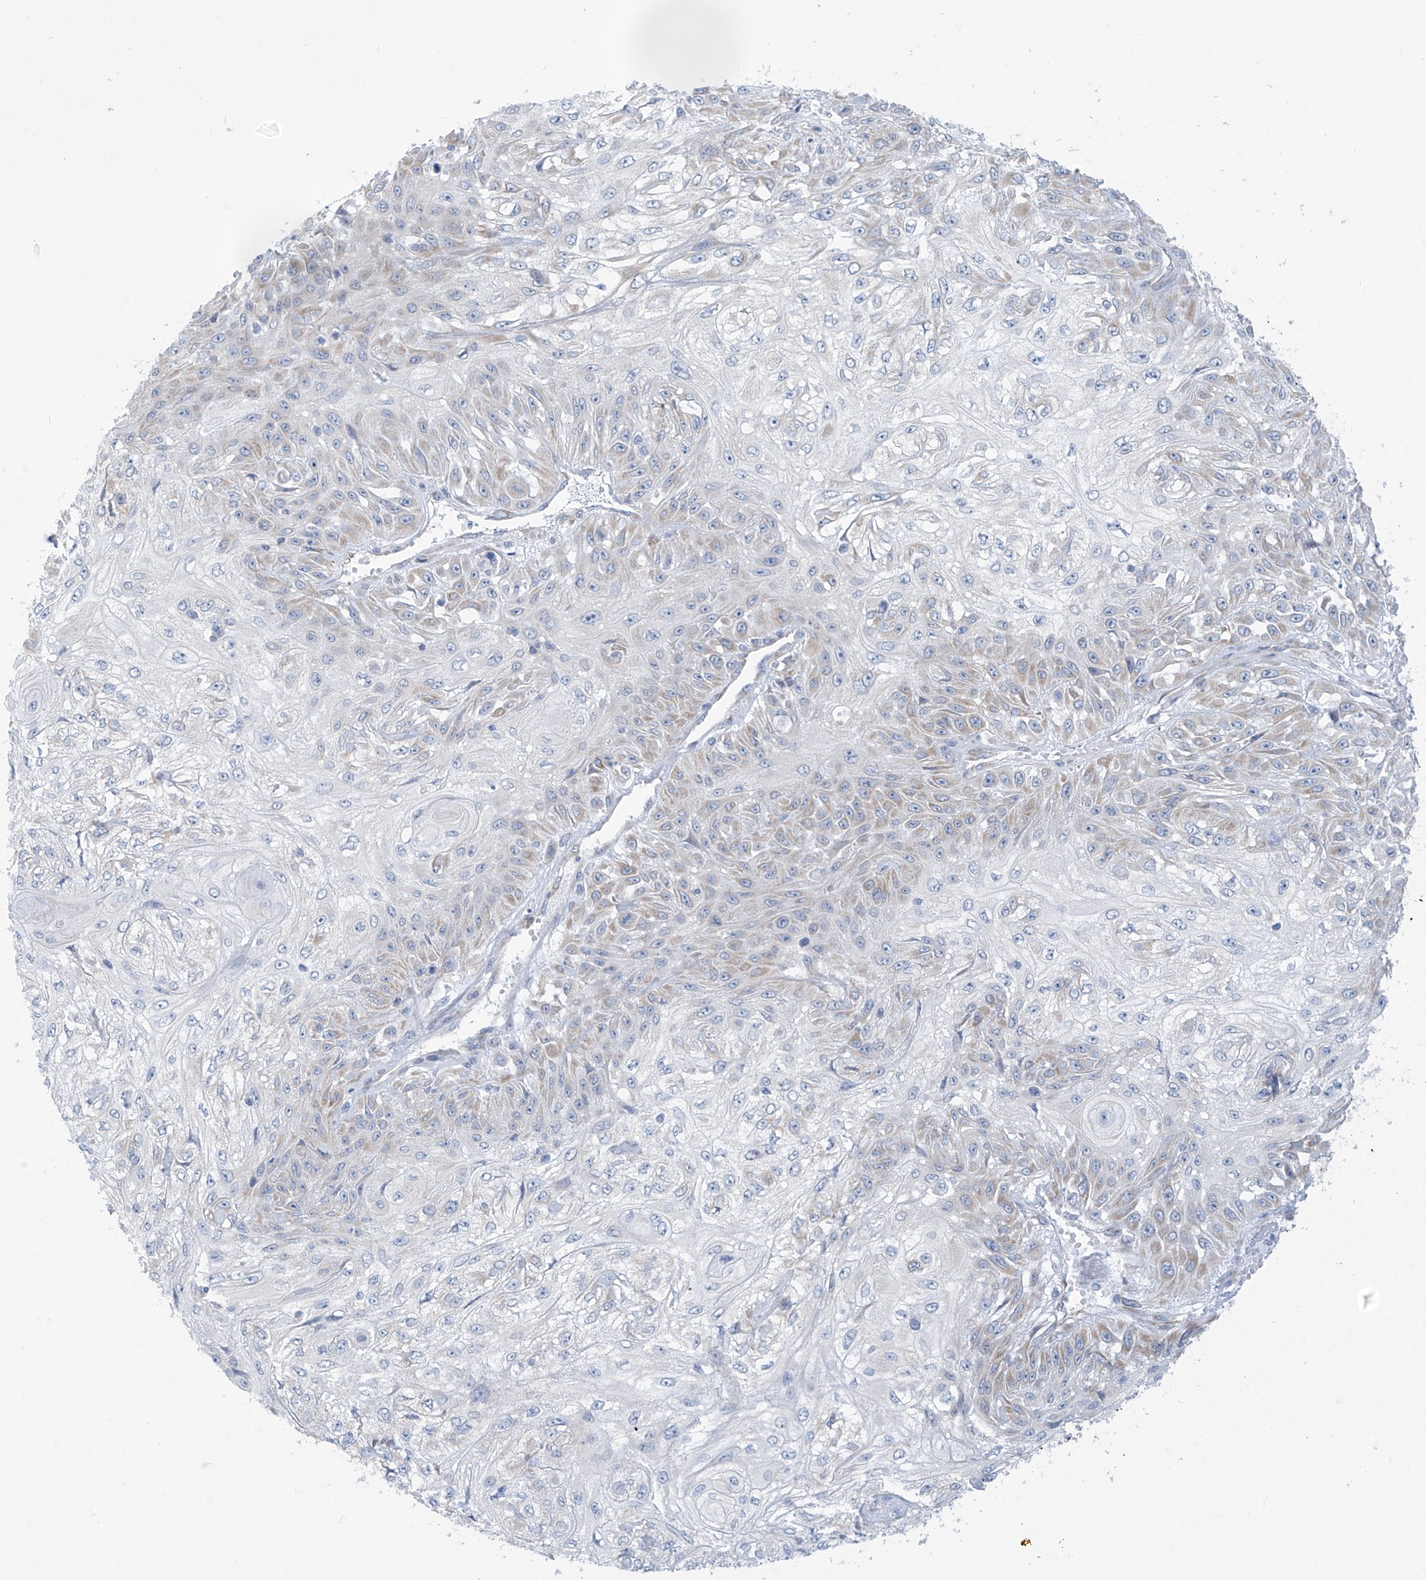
{"staining": {"intensity": "weak", "quantity": "<25%", "location": "cytoplasmic/membranous"}, "tissue": "skin cancer", "cell_type": "Tumor cells", "image_type": "cancer", "snomed": [{"axis": "morphology", "description": "Squamous cell carcinoma, NOS"}, {"axis": "morphology", "description": "Squamous cell carcinoma, metastatic, NOS"}, {"axis": "topography", "description": "Skin"}, {"axis": "topography", "description": "Lymph node"}], "caption": "Immunohistochemical staining of human skin metastatic squamous cell carcinoma demonstrates no significant staining in tumor cells.", "gene": "RCN2", "patient": {"sex": "male", "age": 75}}